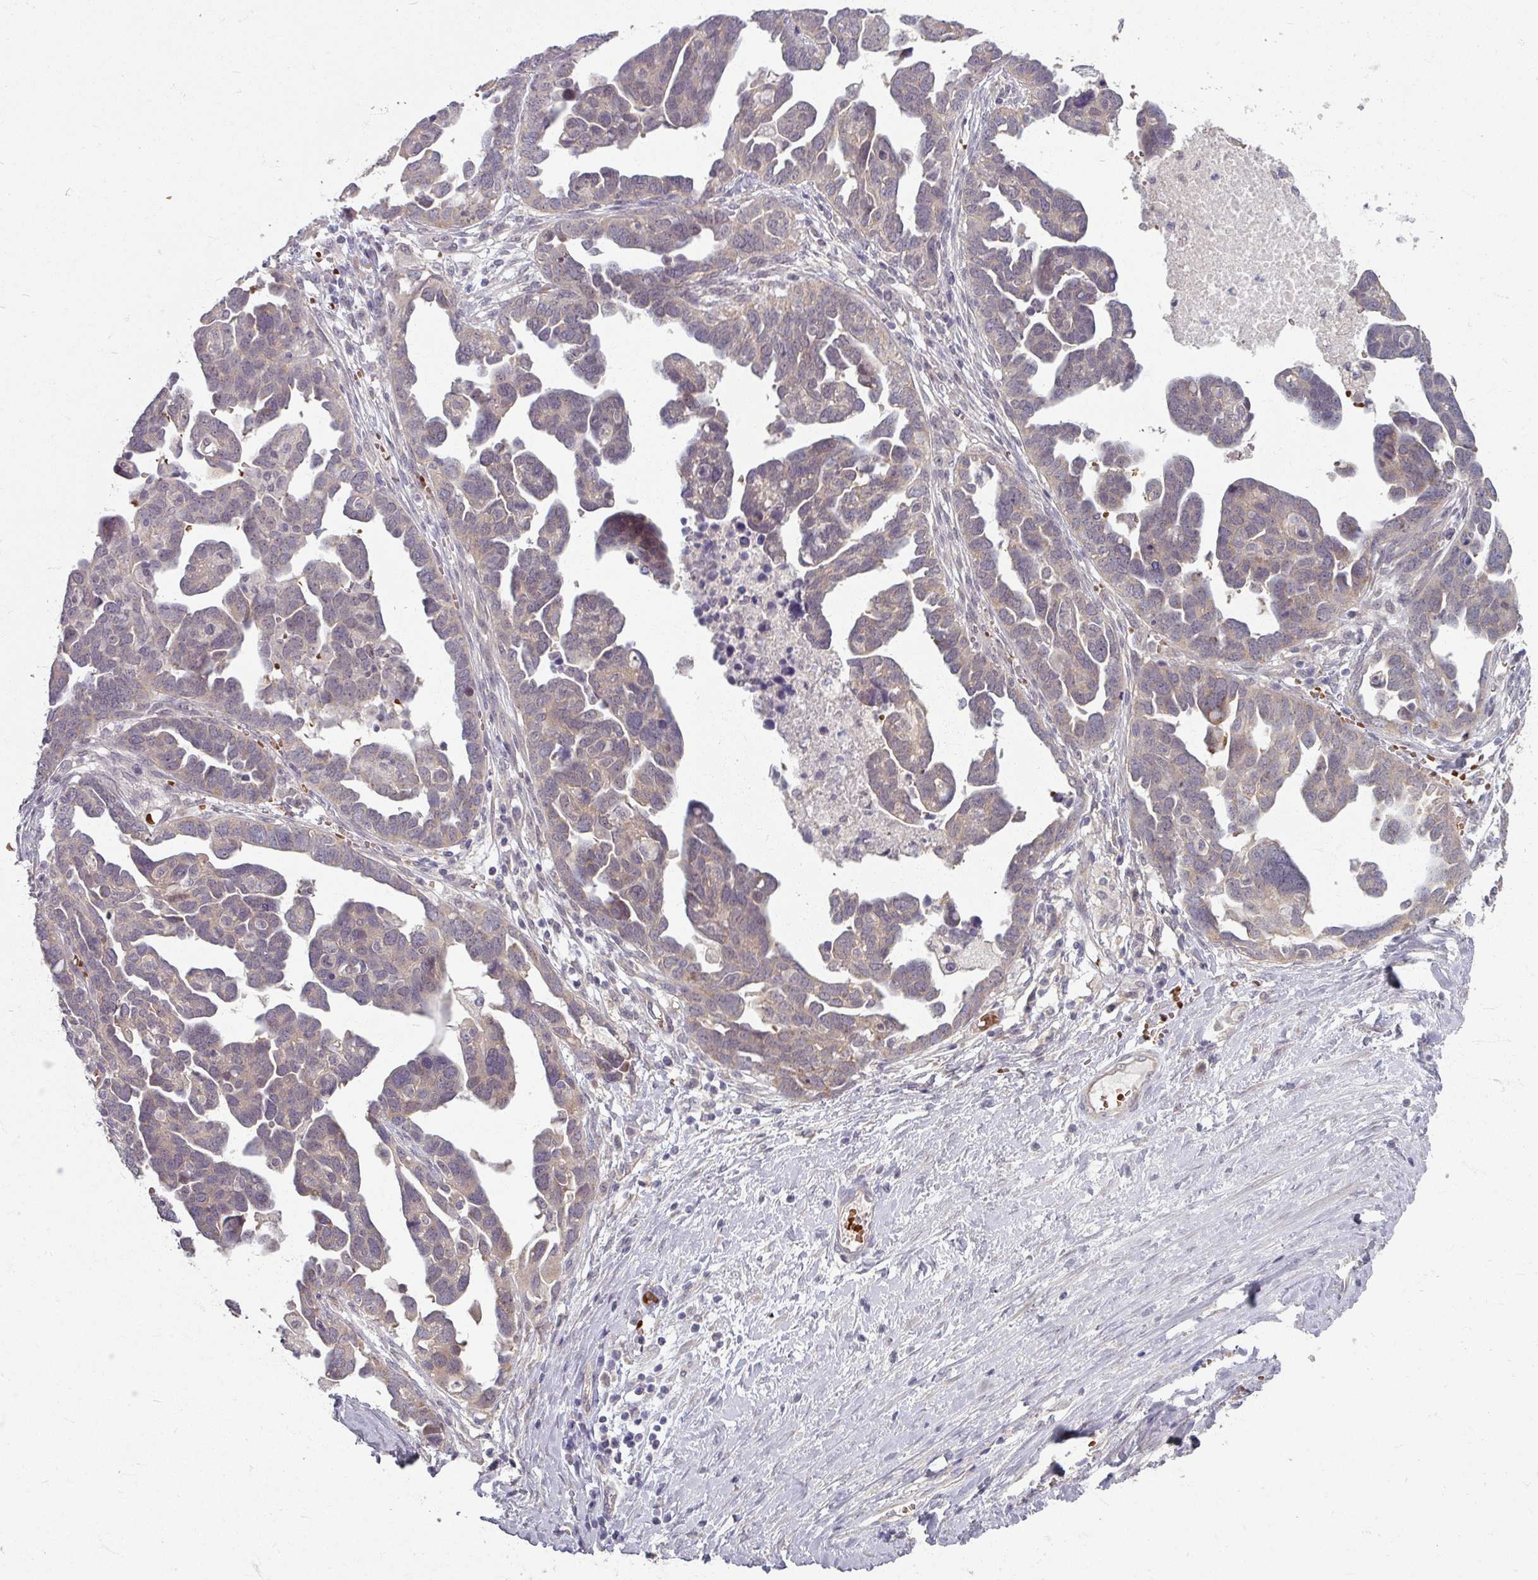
{"staining": {"intensity": "weak", "quantity": ">75%", "location": "cytoplasmic/membranous"}, "tissue": "ovarian cancer", "cell_type": "Tumor cells", "image_type": "cancer", "snomed": [{"axis": "morphology", "description": "Cystadenocarcinoma, serous, NOS"}, {"axis": "topography", "description": "Ovary"}], "caption": "Human serous cystadenocarcinoma (ovarian) stained with a brown dye reveals weak cytoplasmic/membranous positive staining in approximately >75% of tumor cells.", "gene": "KMT5C", "patient": {"sex": "female", "age": 54}}